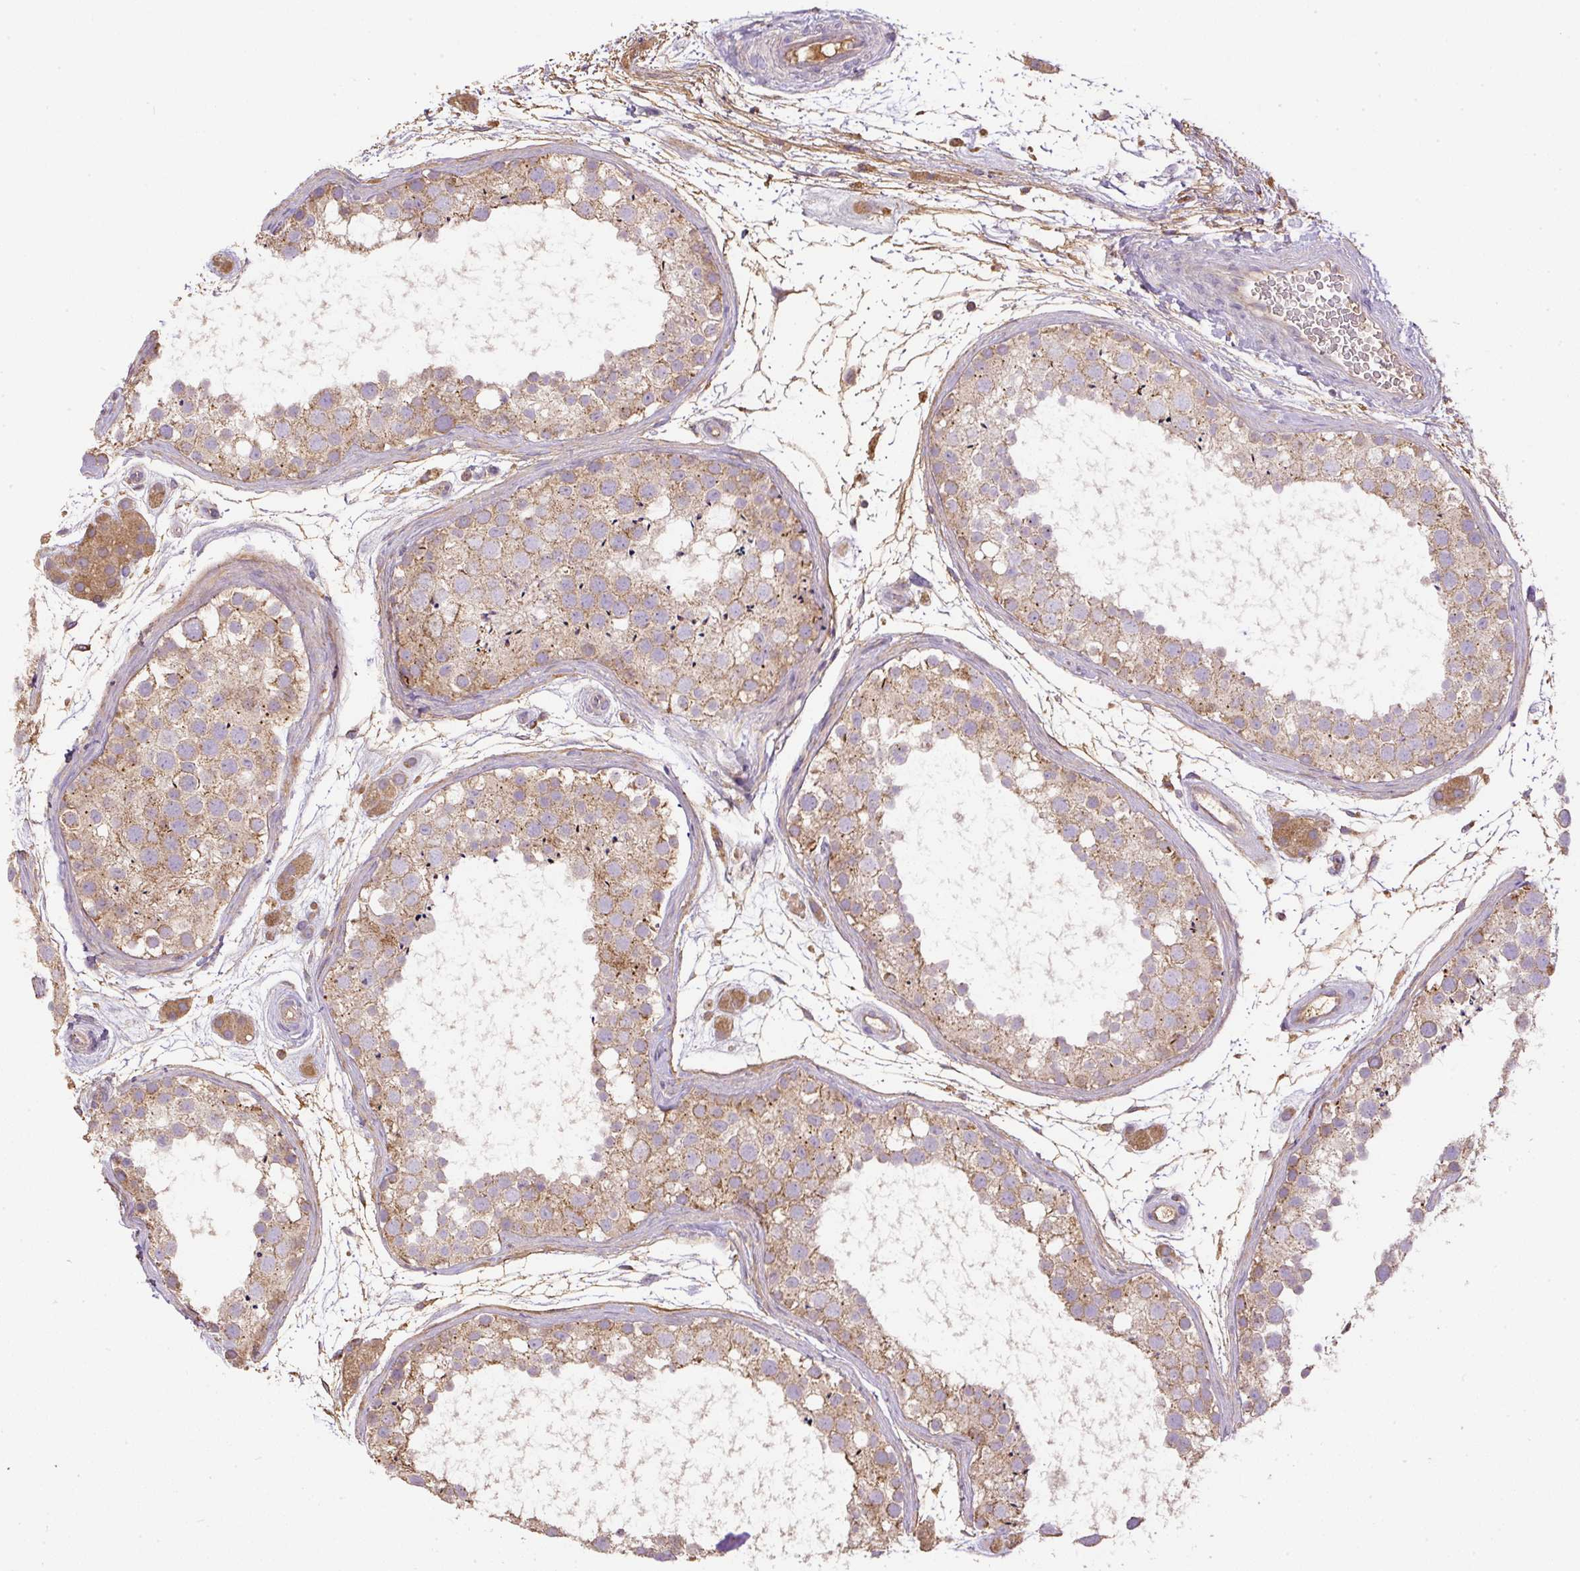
{"staining": {"intensity": "weak", "quantity": ">75%", "location": "cytoplasmic/membranous"}, "tissue": "testis", "cell_type": "Cells in seminiferous ducts", "image_type": "normal", "snomed": [{"axis": "morphology", "description": "Normal tissue, NOS"}, {"axis": "topography", "description": "Testis"}], "caption": "Brown immunohistochemical staining in benign human testis reveals weak cytoplasmic/membranous positivity in approximately >75% of cells in seminiferous ducts.", "gene": "DAPK1", "patient": {"sex": "male", "age": 41}}